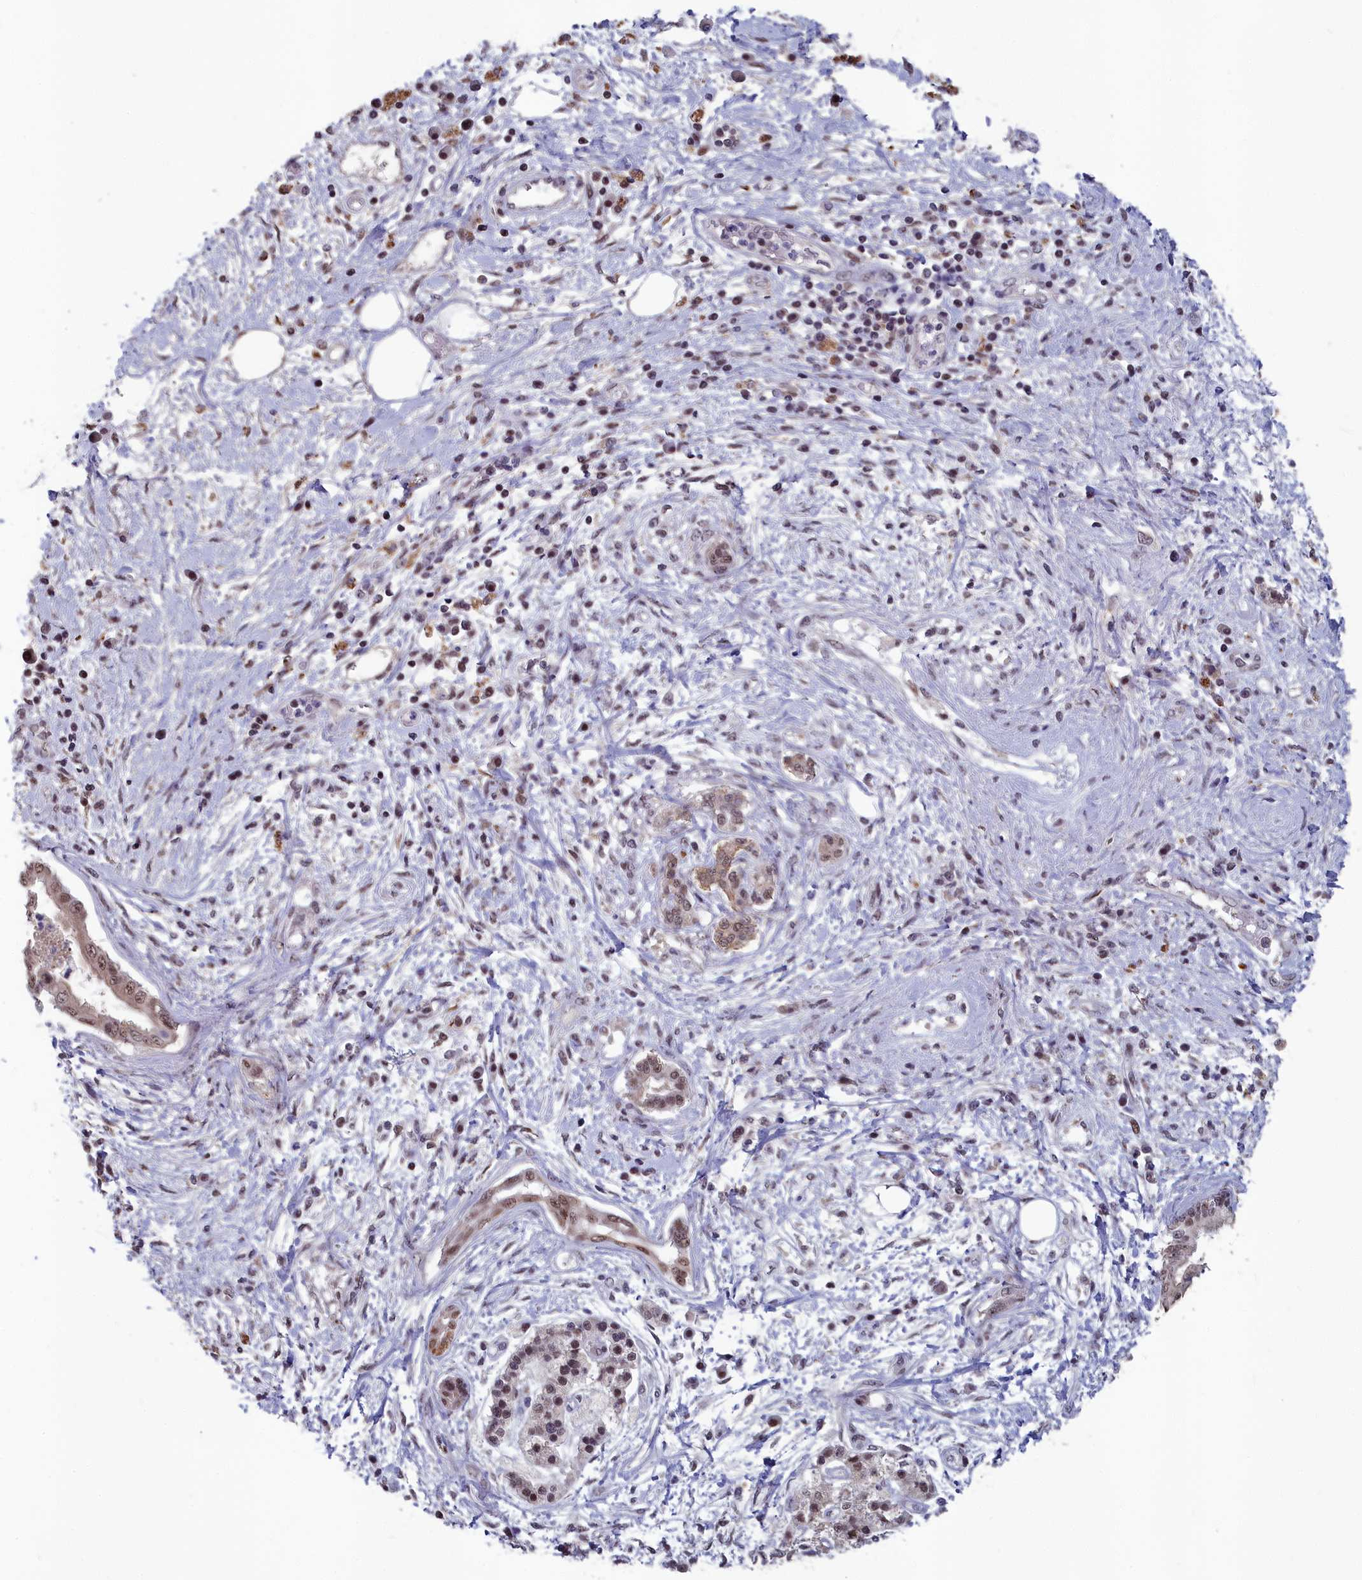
{"staining": {"intensity": "moderate", "quantity": ">75%", "location": "nuclear"}, "tissue": "pancreatic cancer", "cell_type": "Tumor cells", "image_type": "cancer", "snomed": [{"axis": "morphology", "description": "Adenocarcinoma, NOS"}, {"axis": "topography", "description": "Pancreas"}], "caption": "Immunohistochemistry (IHC) of human pancreatic cancer demonstrates medium levels of moderate nuclear staining in about >75% of tumor cells. The protein of interest is stained brown, and the nuclei are stained in blue (DAB (3,3'-diaminobenzidine) IHC with brightfield microscopy, high magnification).", "gene": "MT-CO3", "patient": {"sex": "female", "age": 56}}